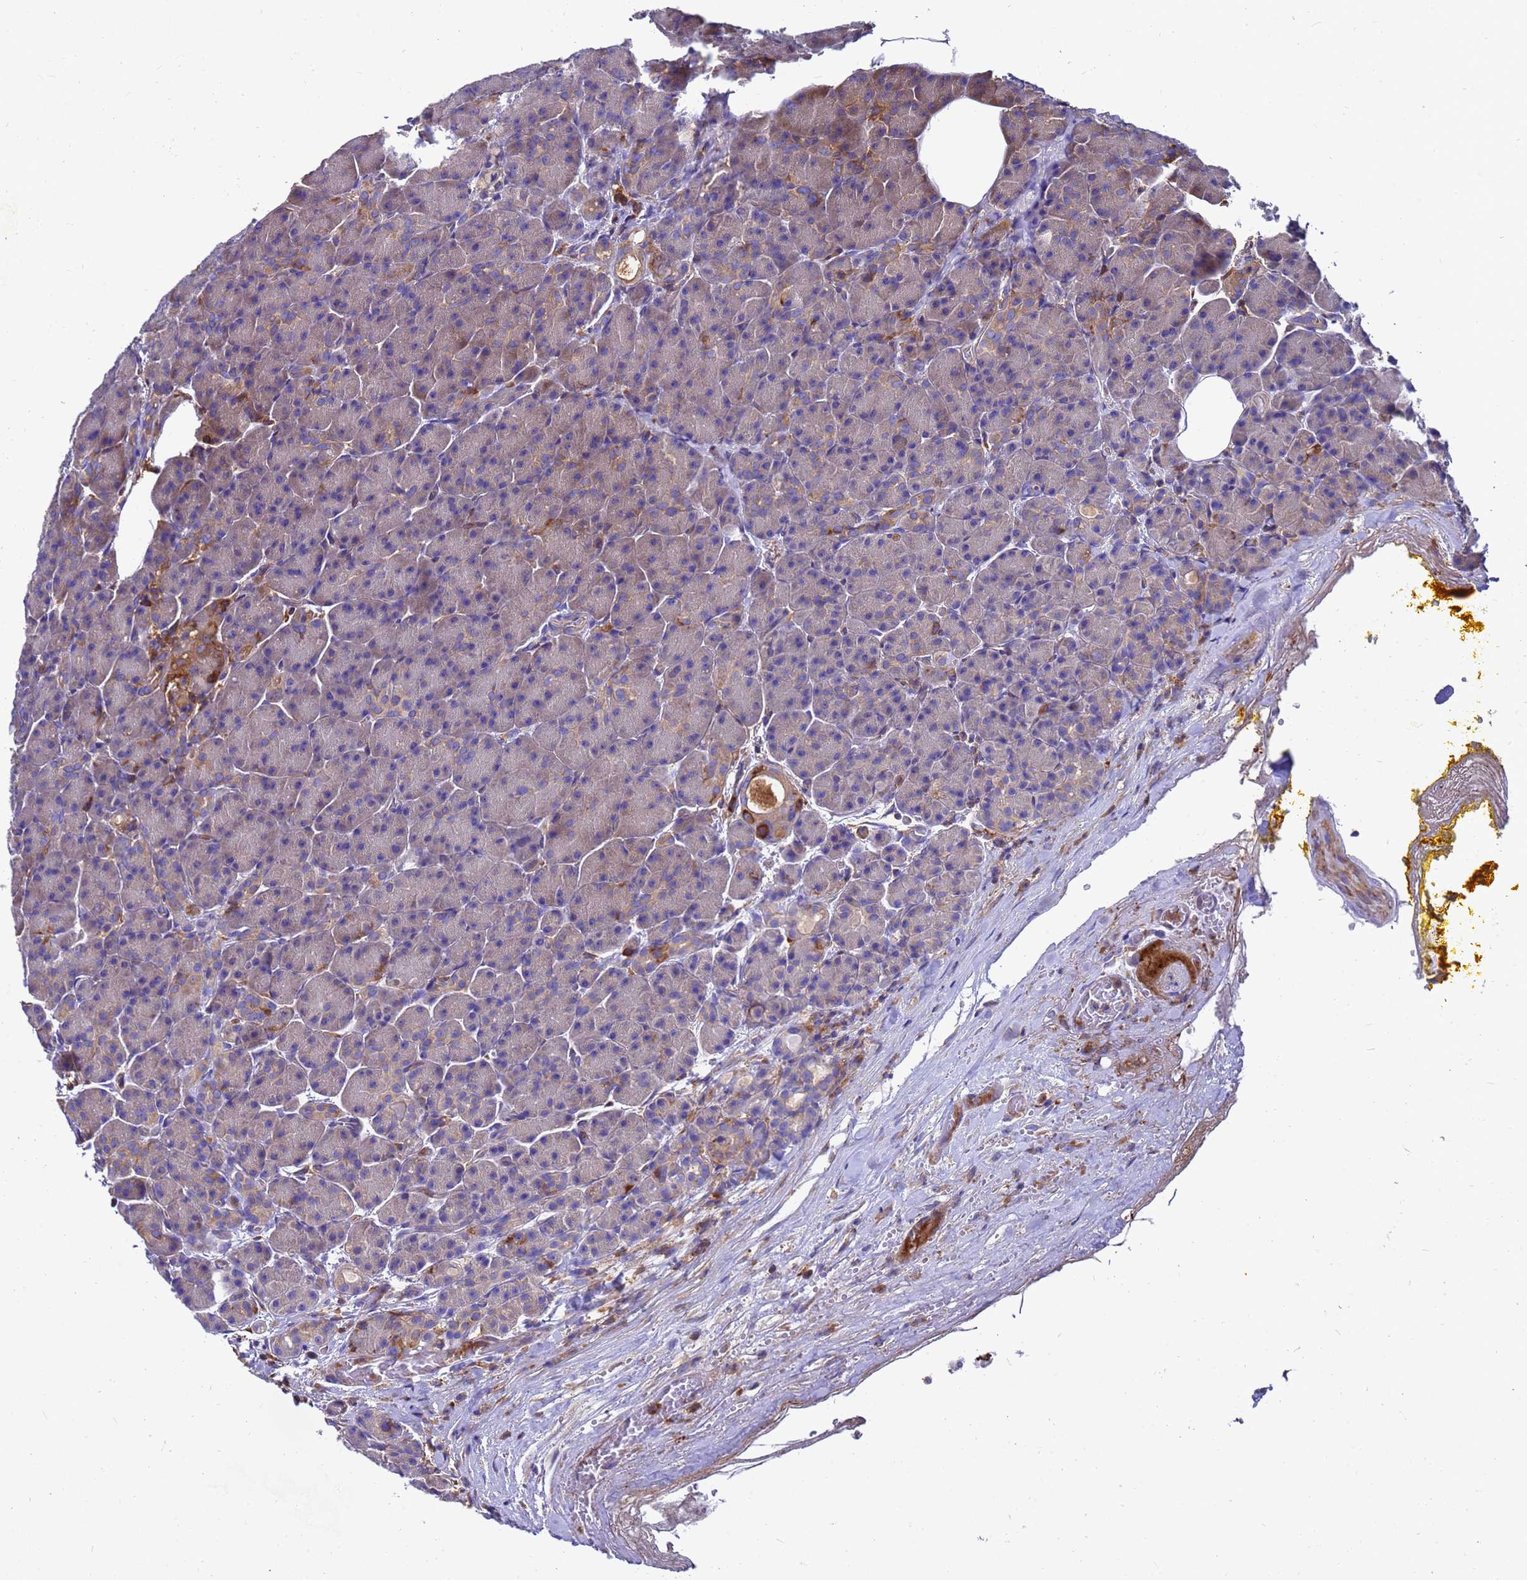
{"staining": {"intensity": "weak", "quantity": "<25%", "location": "cytoplasmic/membranous"}, "tissue": "pancreas", "cell_type": "Exocrine glandular cells", "image_type": "normal", "snomed": [{"axis": "morphology", "description": "Normal tissue, NOS"}, {"axis": "topography", "description": "Pancreas"}], "caption": "This is an IHC histopathology image of normal human pancreas. There is no staining in exocrine glandular cells.", "gene": "ZNF235", "patient": {"sex": "male", "age": 63}}